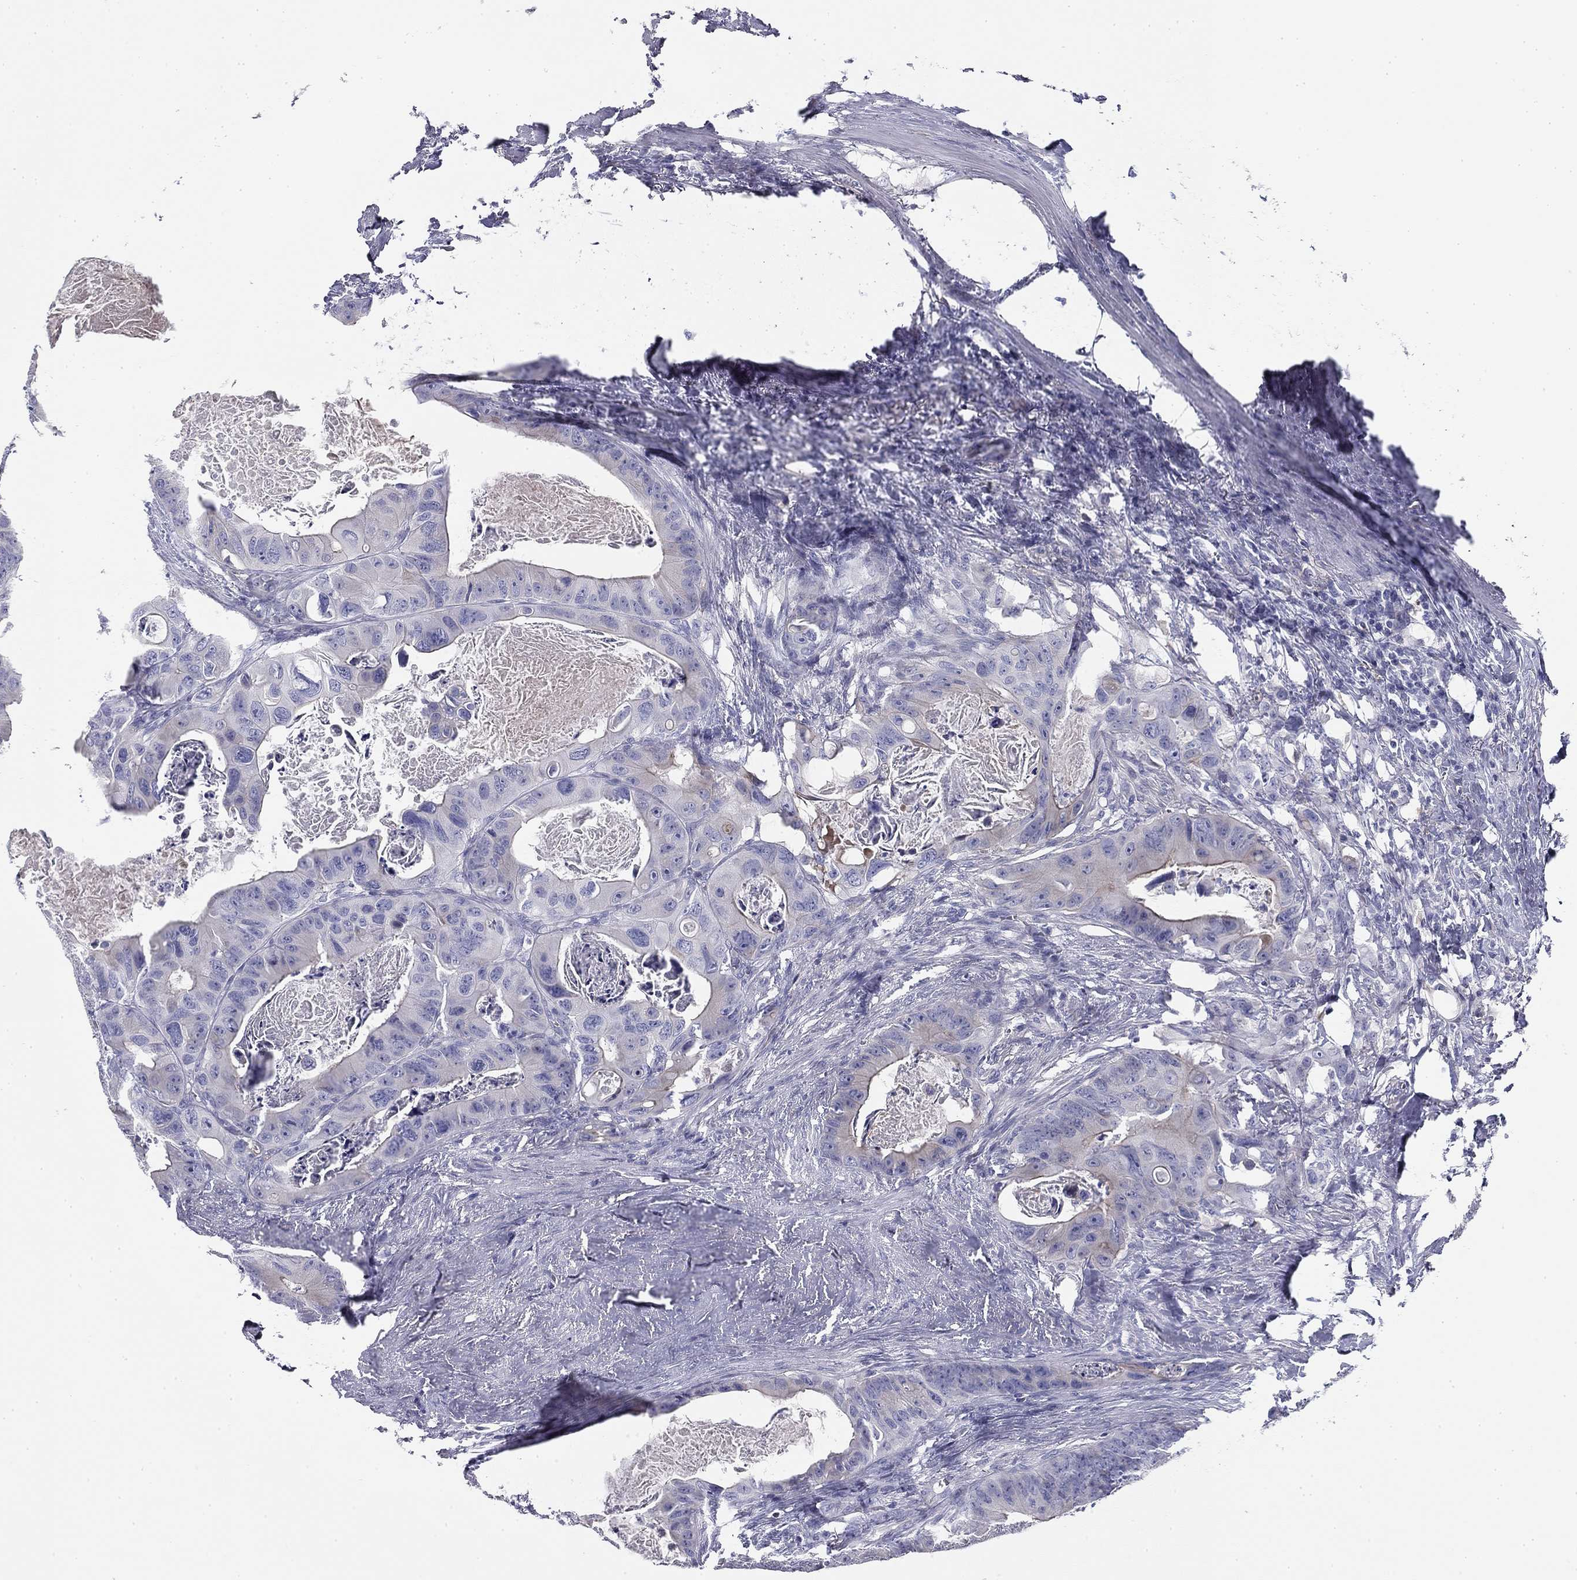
{"staining": {"intensity": "negative", "quantity": "none", "location": "none"}, "tissue": "colorectal cancer", "cell_type": "Tumor cells", "image_type": "cancer", "snomed": [{"axis": "morphology", "description": "Adenocarcinoma, NOS"}, {"axis": "topography", "description": "Rectum"}], "caption": "This is an immunohistochemistry micrograph of human adenocarcinoma (colorectal). There is no positivity in tumor cells.", "gene": "CPLX4", "patient": {"sex": "male", "age": 64}}